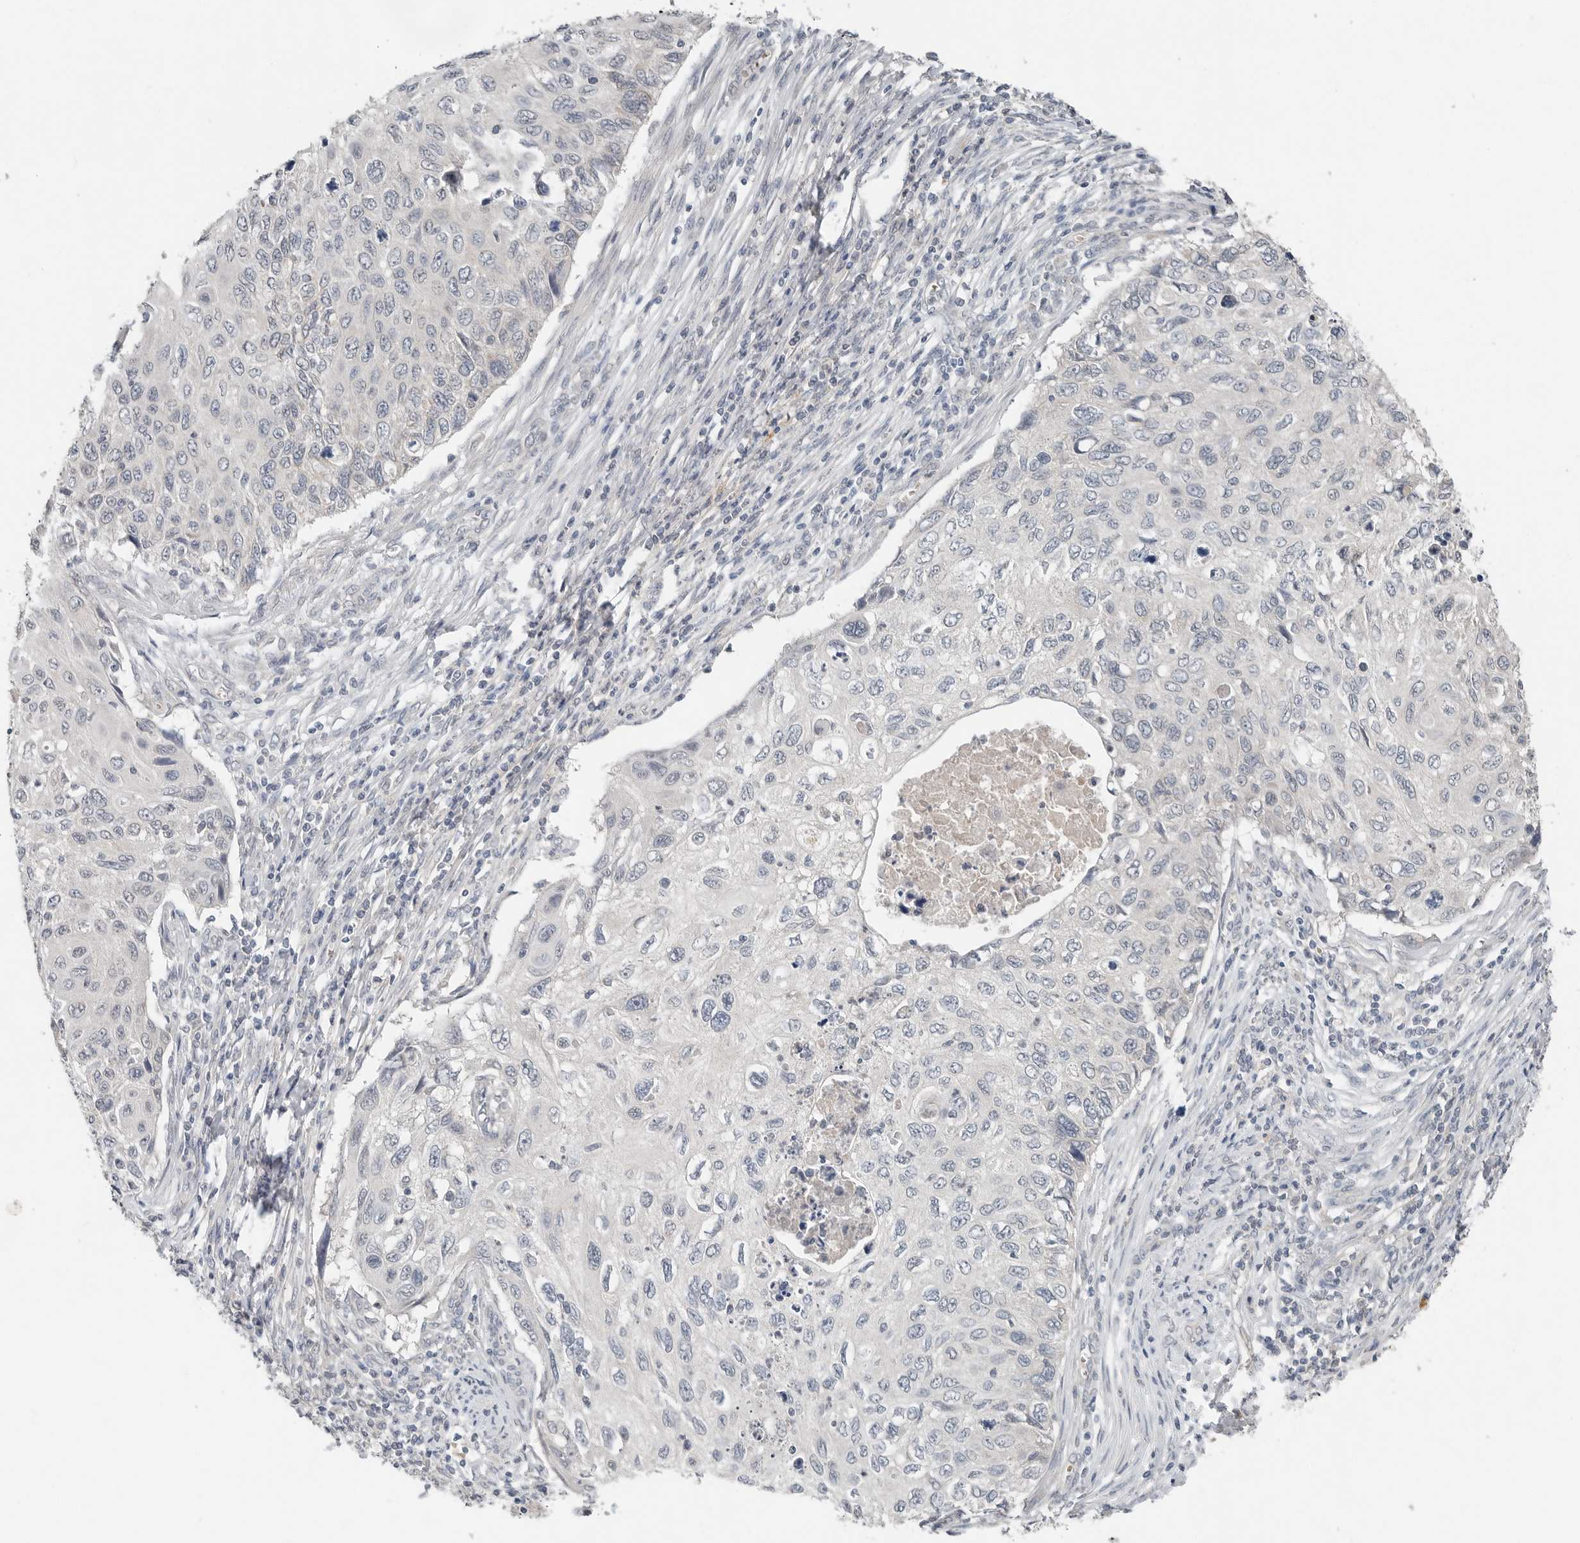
{"staining": {"intensity": "negative", "quantity": "none", "location": "none"}, "tissue": "cervical cancer", "cell_type": "Tumor cells", "image_type": "cancer", "snomed": [{"axis": "morphology", "description": "Squamous cell carcinoma, NOS"}, {"axis": "topography", "description": "Cervix"}], "caption": "Tumor cells show no significant positivity in cervical cancer (squamous cell carcinoma). The staining is performed using DAB brown chromogen with nuclei counter-stained in using hematoxylin.", "gene": "FCRLB", "patient": {"sex": "female", "age": 70}}